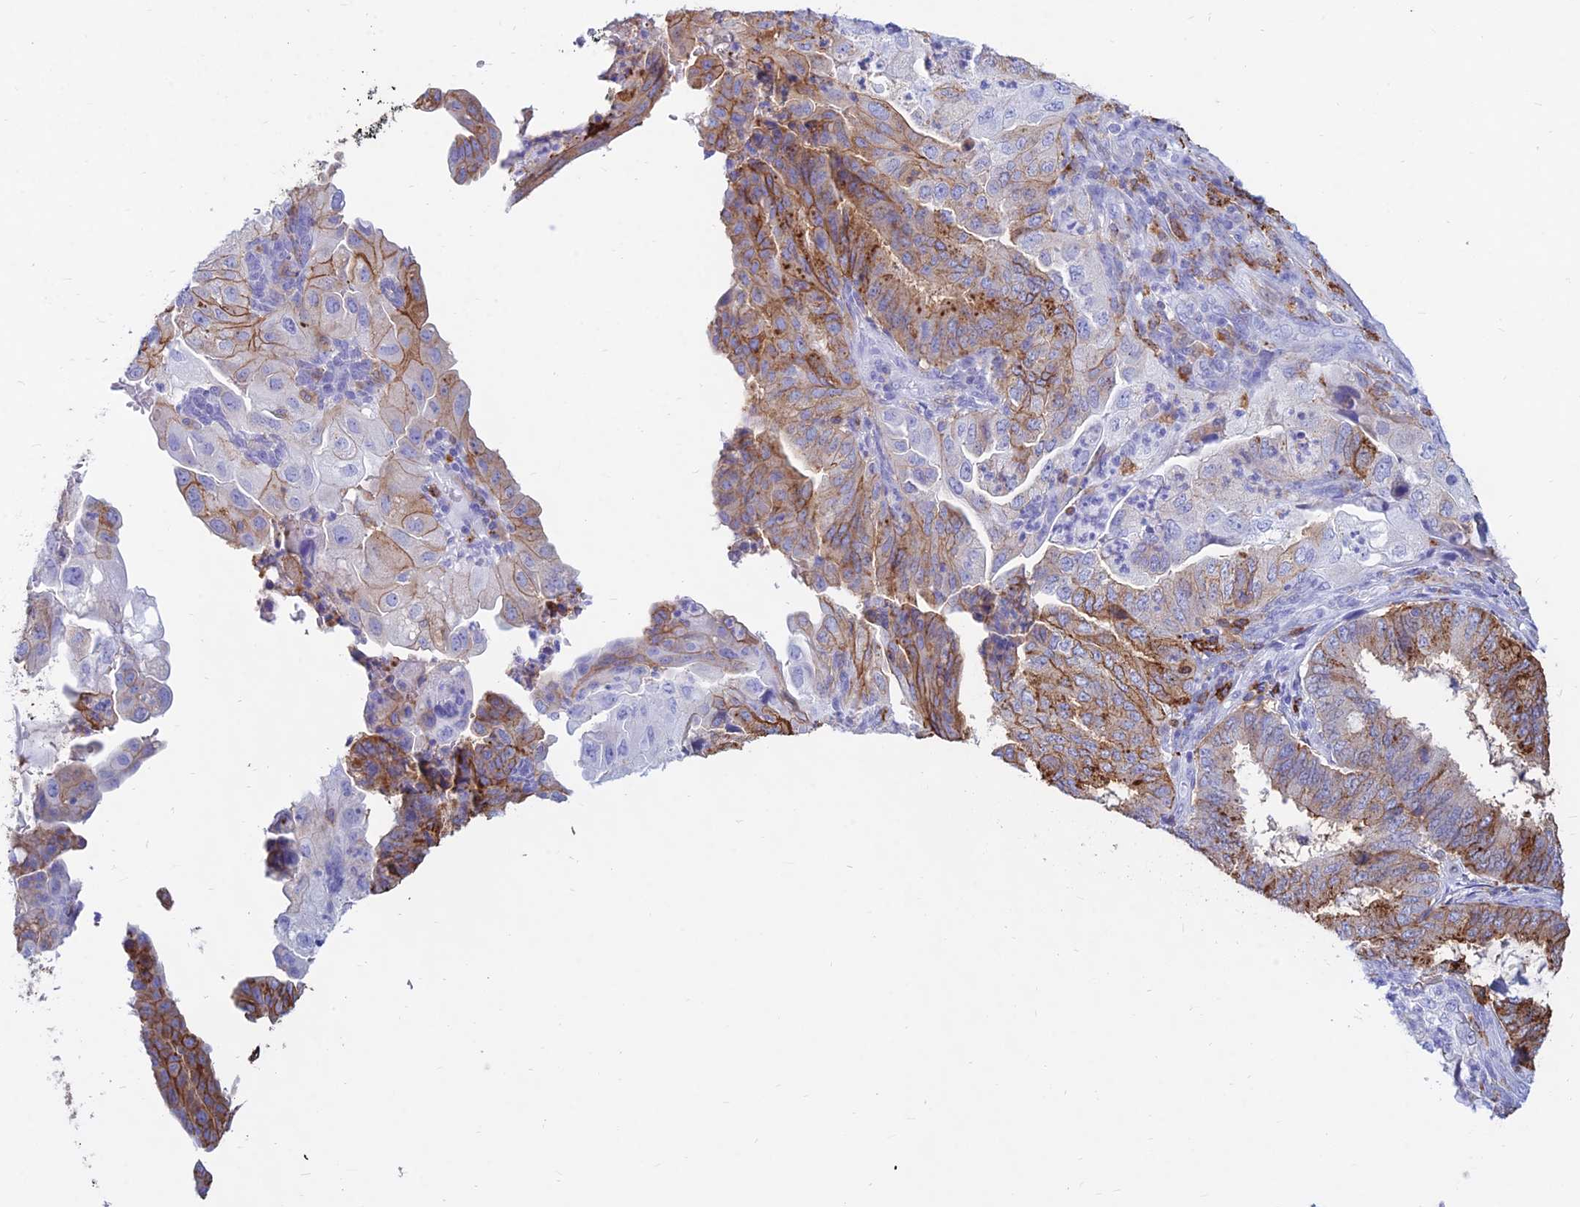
{"staining": {"intensity": "moderate", "quantity": "25%-75%", "location": "cytoplasmic/membranous"}, "tissue": "endometrial cancer", "cell_type": "Tumor cells", "image_type": "cancer", "snomed": [{"axis": "morphology", "description": "Adenocarcinoma, NOS"}, {"axis": "topography", "description": "Endometrium"}], "caption": "Endometrial cancer stained for a protein (brown) shows moderate cytoplasmic/membranous positive staining in approximately 25%-75% of tumor cells.", "gene": "HLA-DRB1", "patient": {"sex": "female", "age": 51}}